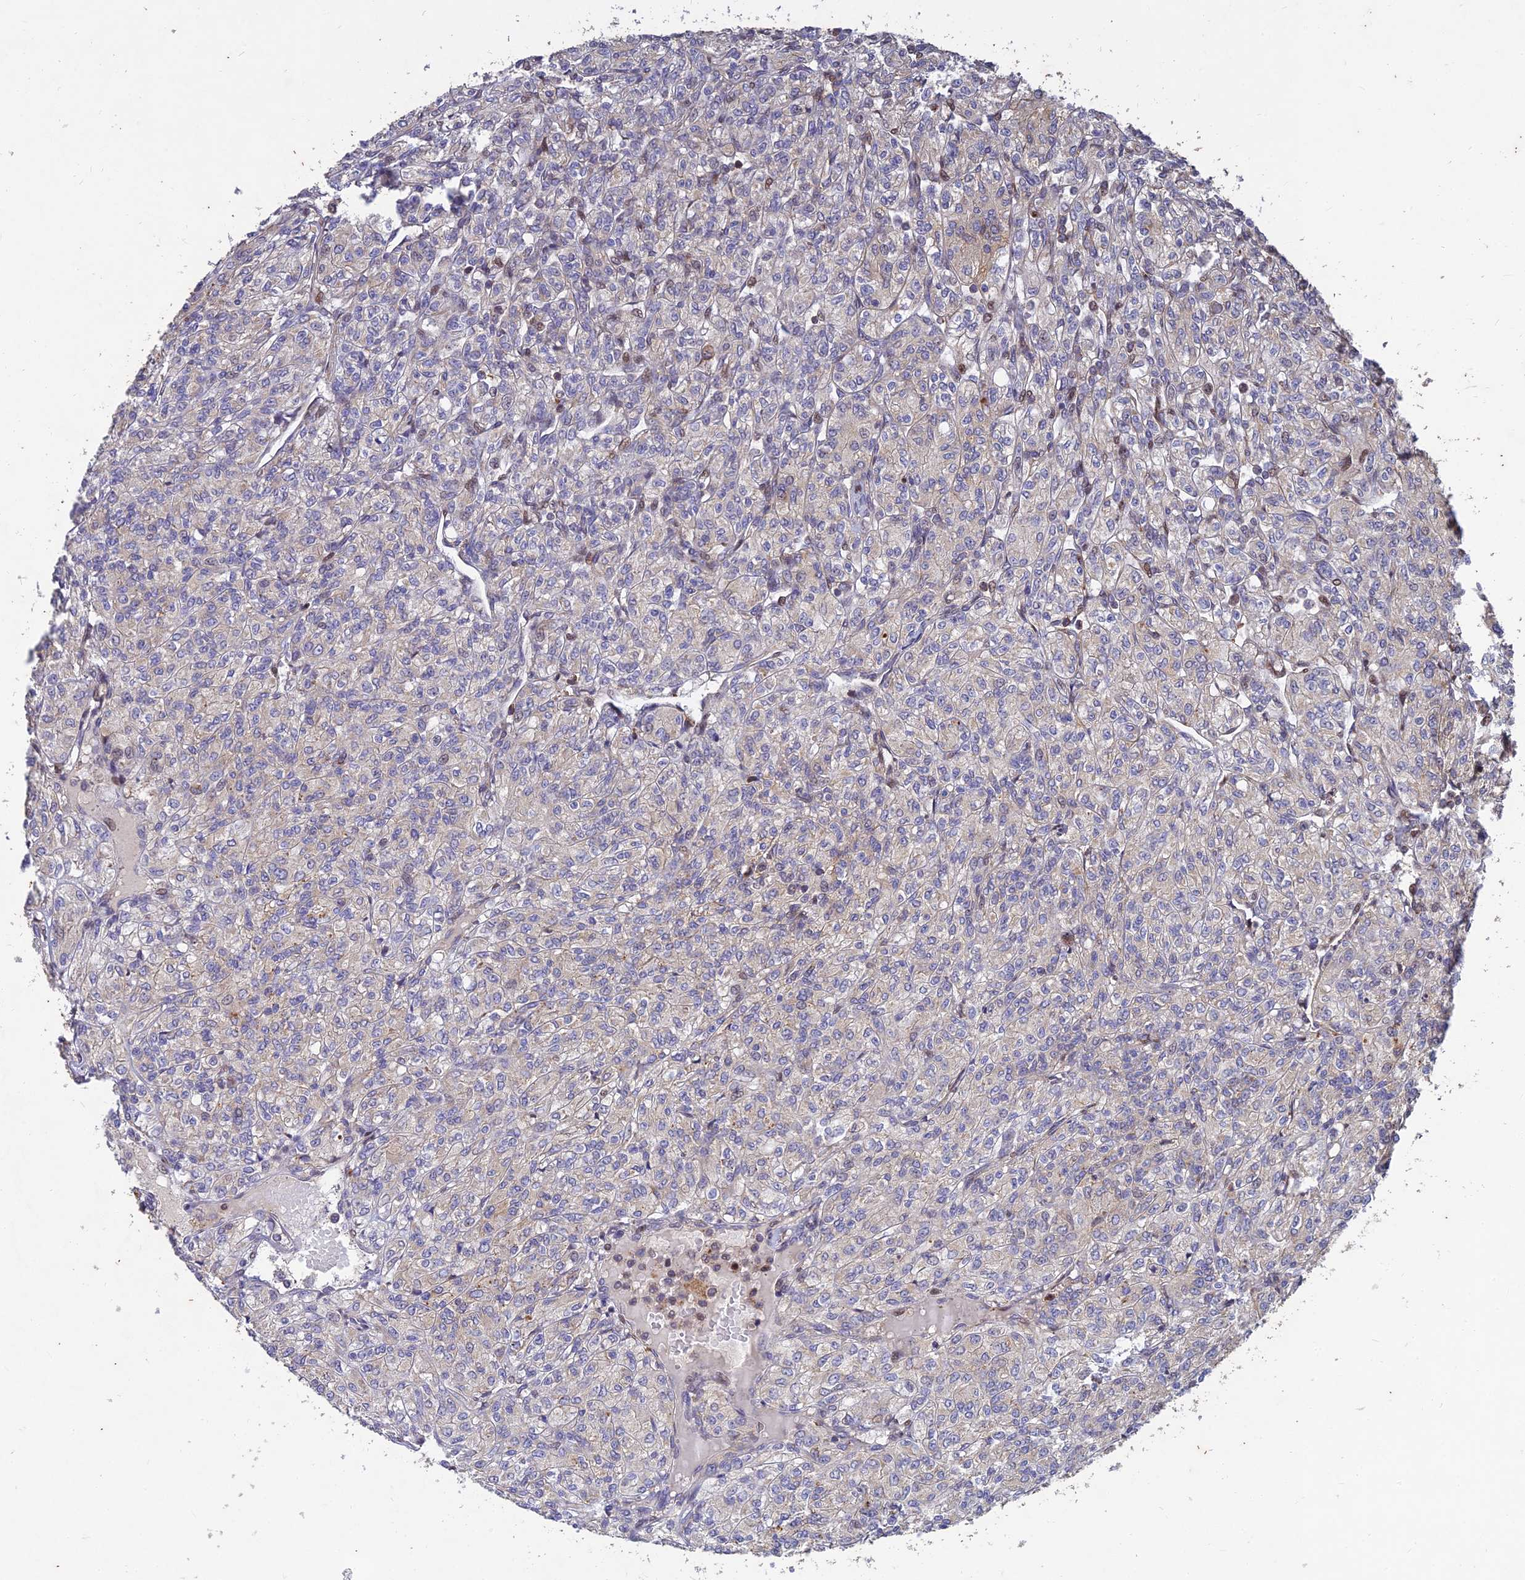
{"staining": {"intensity": "weak", "quantity": "25%-75%", "location": "cytoplasmic/membranous"}, "tissue": "renal cancer", "cell_type": "Tumor cells", "image_type": "cancer", "snomed": [{"axis": "morphology", "description": "Adenocarcinoma, NOS"}, {"axis": "topography", "description": "Kidney"}], "caption": "Human renal cancer (adenocarcinoma) stained with a protein marker exhibits weak staining in tumor cells.", "gene": "RELCH", "patient": {"sex": "male", "age": 77}}